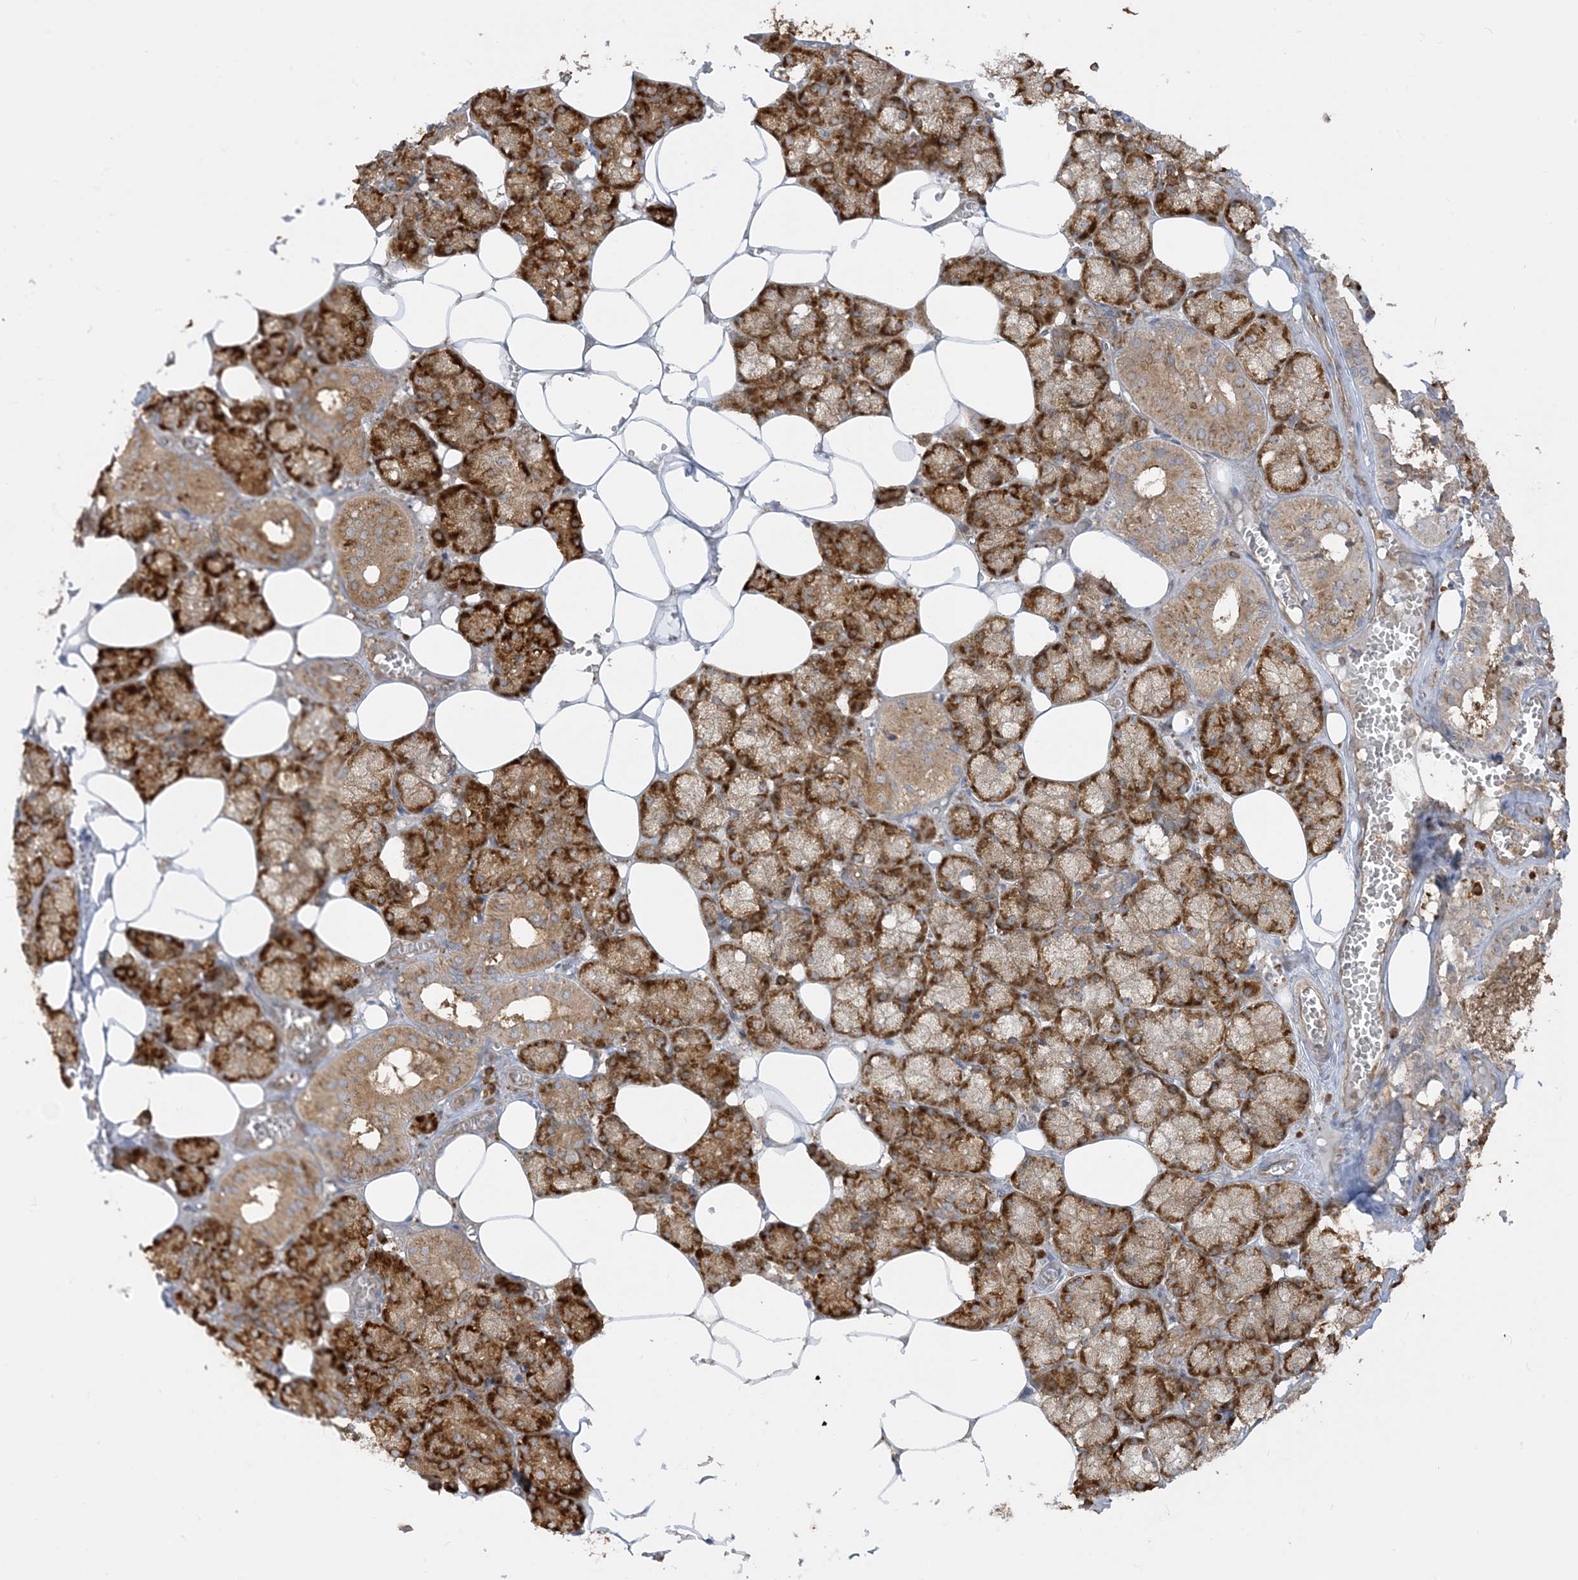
{"staining": {"intensity": "strong", "quantity": ">75%", "location": "cytoplasmic/membranous"}, "tissue": "salivary gland", "cell_type": "Glandular cells", "image_type": "normal", "snomed": [{"axis": "morphology", "description": "Normal tissue, NOS"}, {"axis": "topography", "description": "Salivary gland"}], "caption": "Normal salivary gland was stained to show a protein in brown. There is high levels of strong cytoplasmic/membranous expression in about >75% of glandular cells.", "gene": "SRP72", "patient": {"sex": "male", "age": 62}}